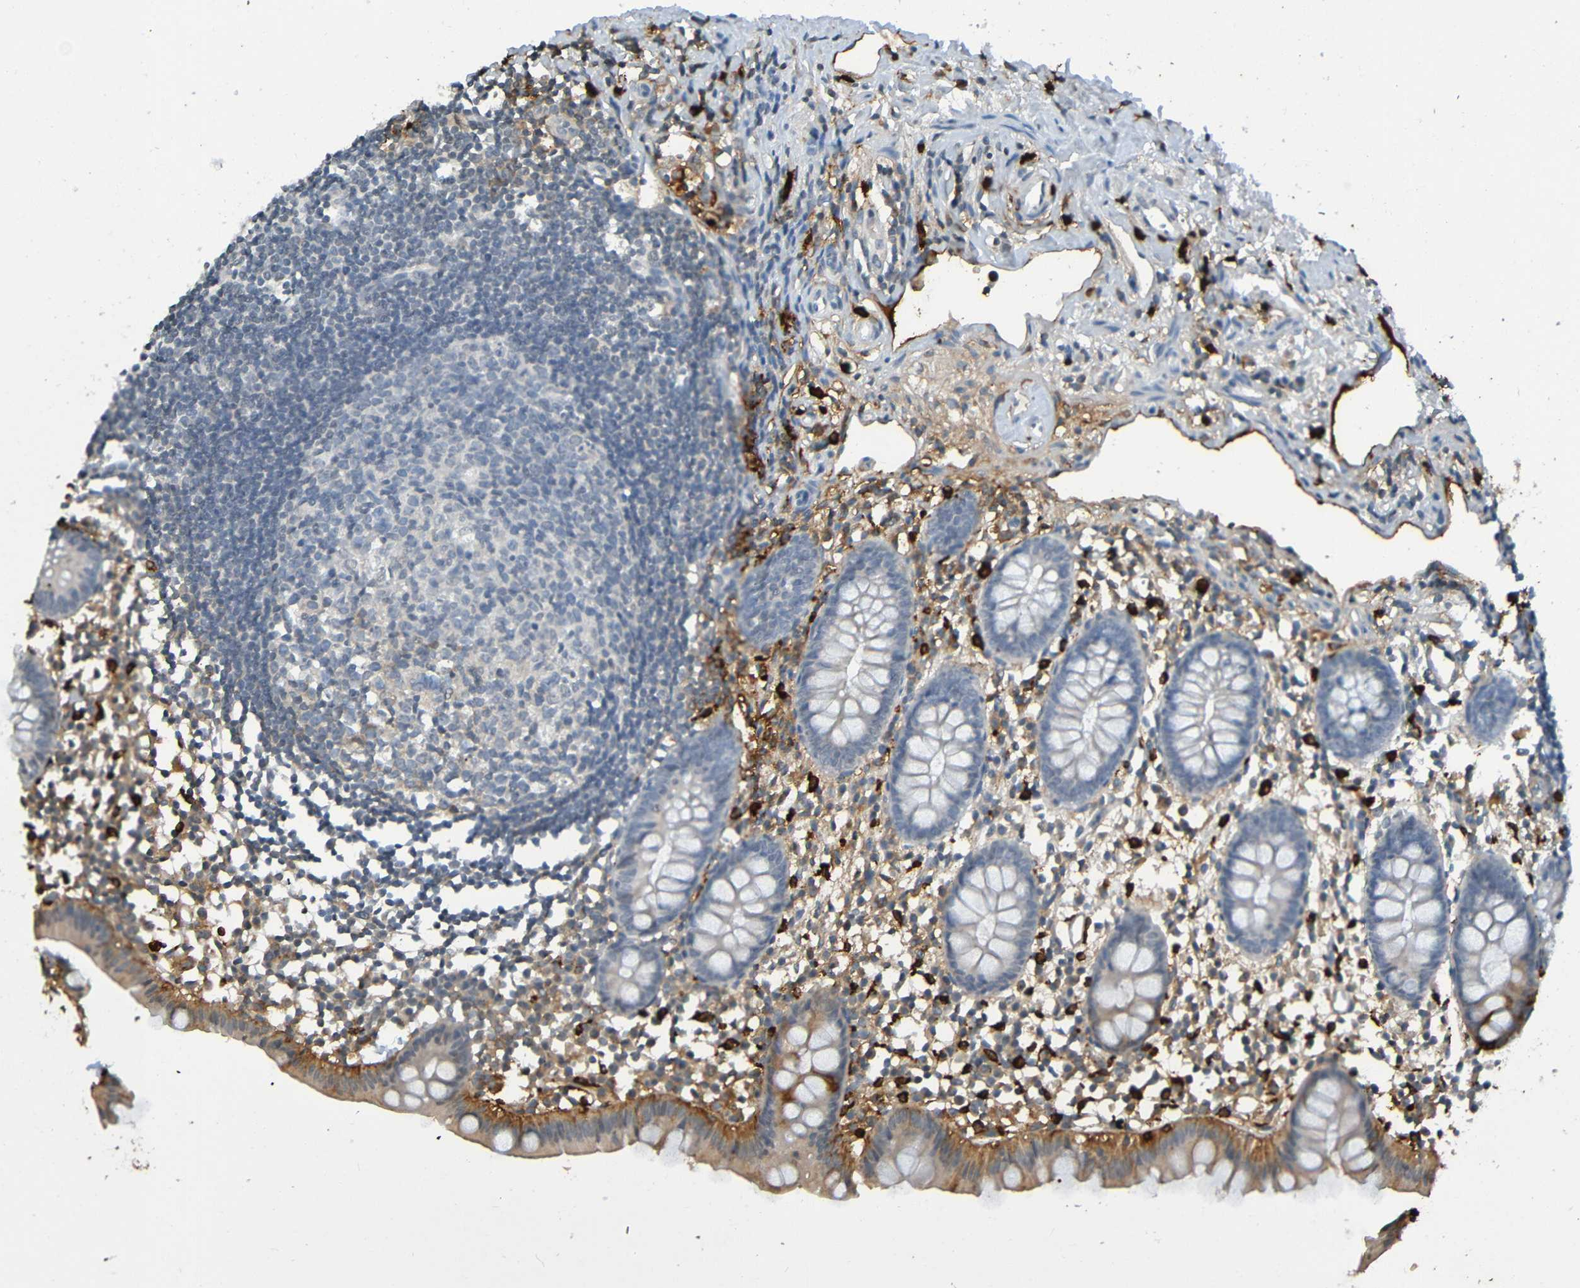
{"staining": {"intensity": "moderate", "quantity": "<25%", "location": "cytoplasmic/membranous"}, "tissue": "appendix", "cell_type": "Glandular cells", "image_type": "normal", "snomed": [{"axis": "morphology", "description": "Normal tissue, NOS"}, {"axis": "topography", "description": "Appendix"}], "caption": "Immunohistochemistry staining of unremarkable appendix, which shows low levels of moderate cytoplasmic/membranous positivity in approximately <25% of glandular cells indicating moderate cytoplasmic/membranous protein positivity. The staining was performed using DAB (3,3'-diaminobenzidine) (brown) for protein detection and nuclei were counterstained in hematoxylin (blue).", "gene": "C3AR1", "patient": {"sex": "female", "age": 20}}